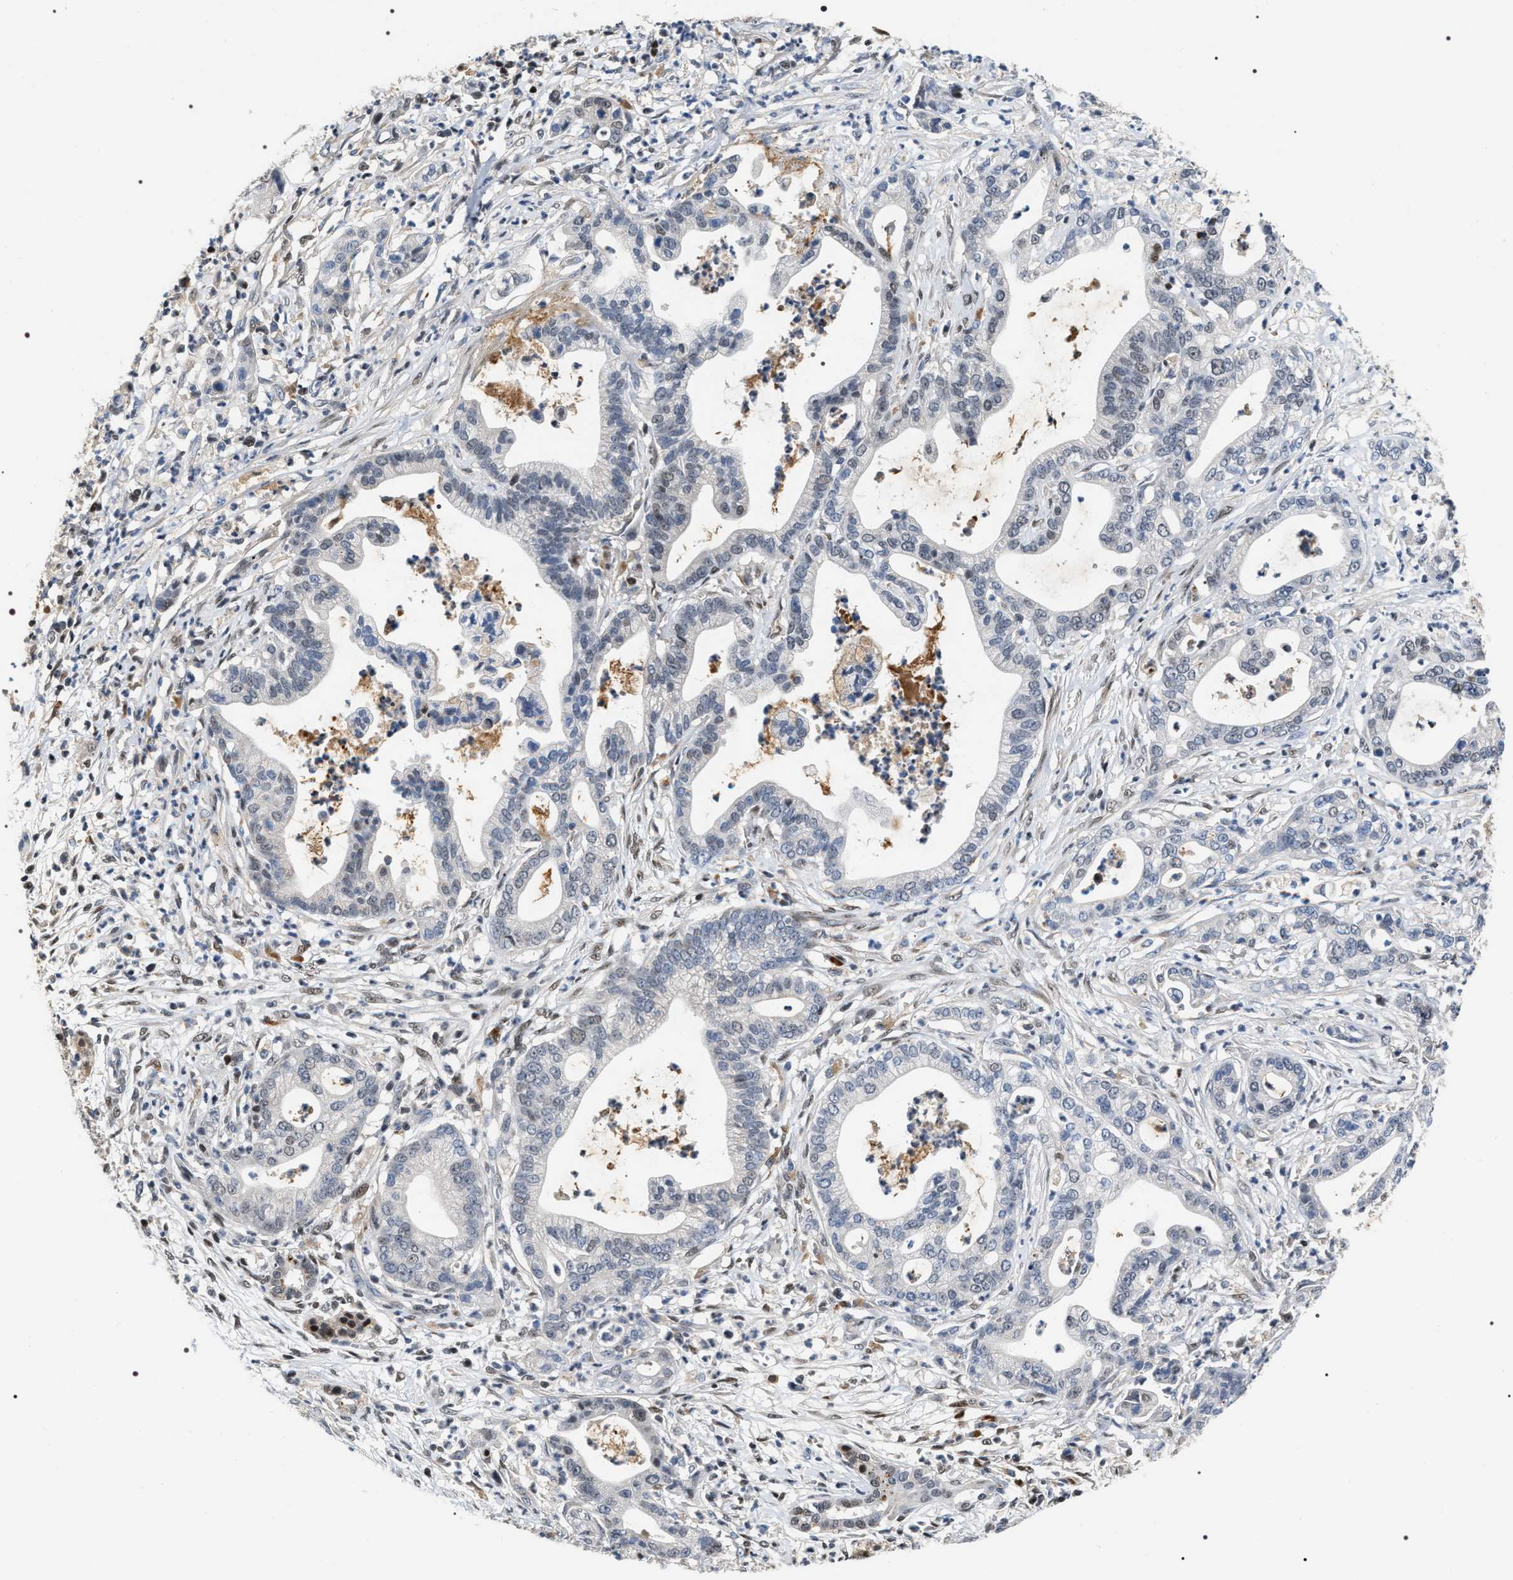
{"staining": {"intensity": "moderate", "quantity": "<25%", "location": "nuclear"}, "tissue": "pancreatic cancer", "cell_type": "Tumor cells", "image_type": "cancer", "snomed": [{"axis": "morphology", "description": "Adenocarcinoma, NOS"}, {"axis": "topography", "description": "Pancreas"}], "caption": "Pancreatic adenocarcinoma stained with DAB IHC displays low levels of moderate nuclear staining in approximately <25% of tumor cells.", "gene": "C7orf25", "patient": {"sex": "male", "age": 69}}